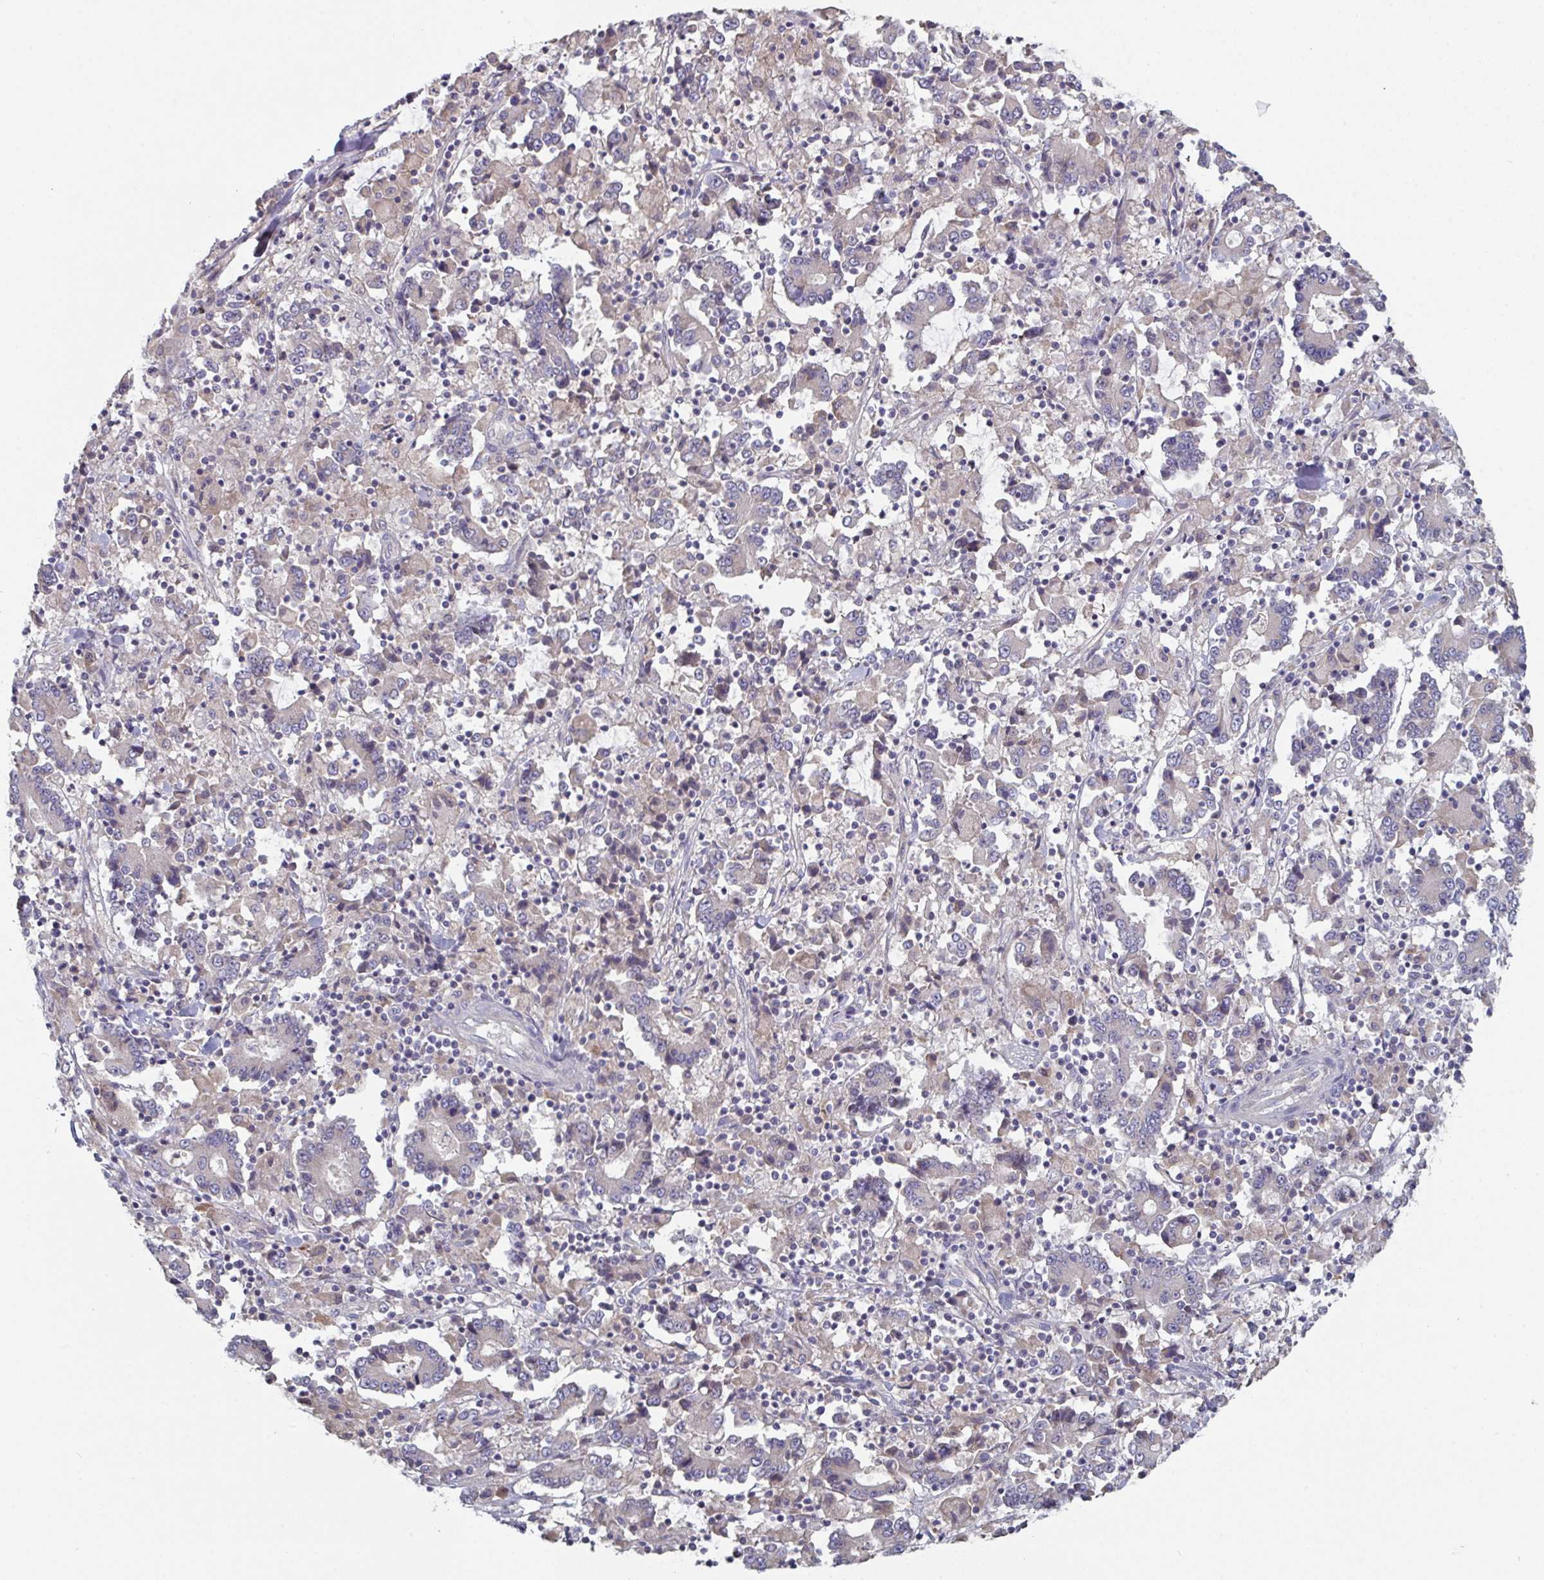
{"staining": {"intensity": "negative", "quantity": "none", "location": "none"}, "tissue": "stomach cancer", "cell_type": "Tumor cells", "image_type": "cancer", "snomed": [{"axis": "morphology", "description": "Adenocarcinoma, NOS"}, {"axis": "topography", "description": "Stomach, upper"}], "caption": "Human stomach cancer (adenocarcinoma) stained for a protein using immunohistochemistry exhibits no expression in tumor cells.", "gene": "HGFAC", "patient": {"sex": "male", "age": 68}}